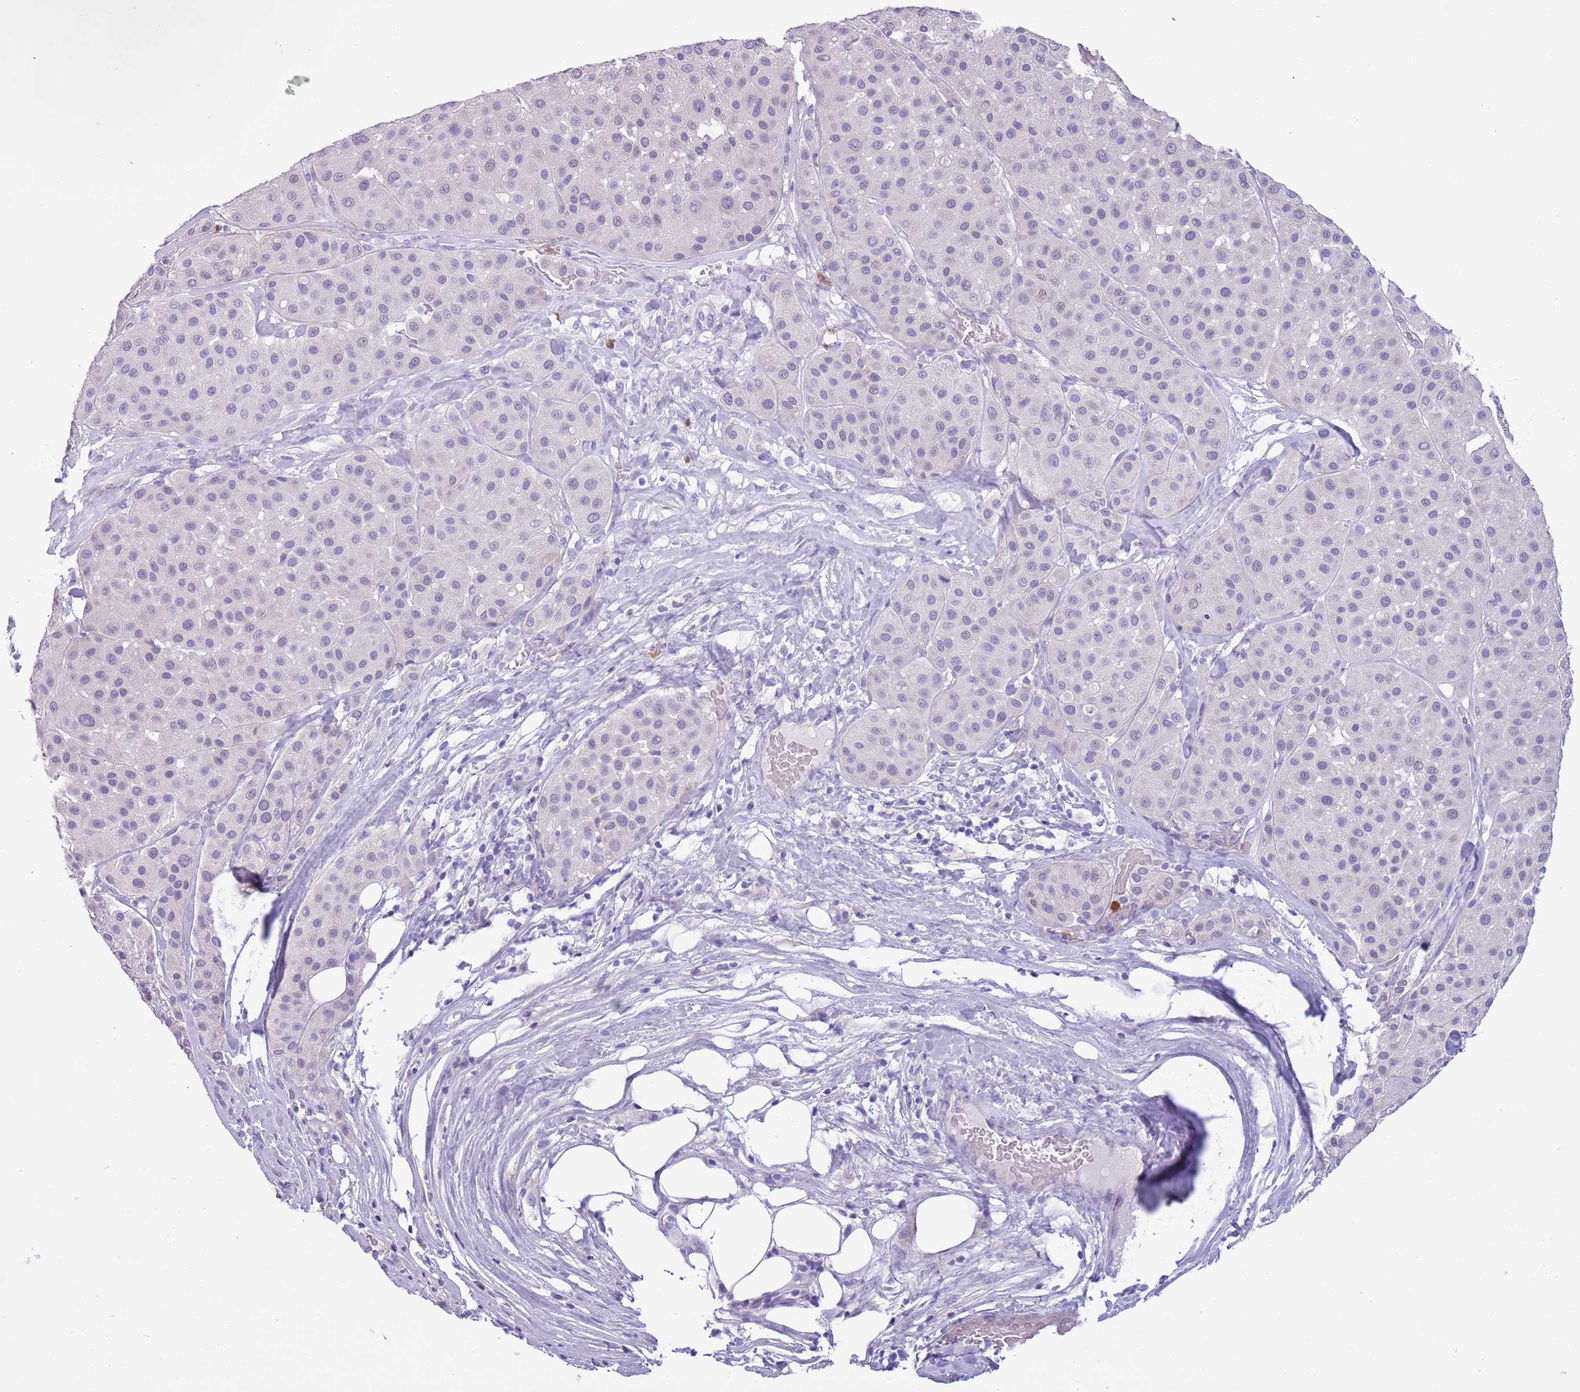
{"staining": {"intensity": "negative", "quantity": "none", "location": "none"}, "tissue": "melanoma", "cell_type": "Tumor cells", "image_type": "cancer", "snomed": [{"axis": "morphology", "description": "Malignant melanoma, Metastatic site"}, {"axis": "topography", "description": "Smooth muscle"}], "caption": "DAB (3,3'-diaminobenzidine) immunohistochemical staining of human melanoma exhibits no significant staining in tumor cells. The staining was performed using DAB to visualize the protein expression in brown, while the nuclei were stained in blue with hematoxylin (Magnification: 20x).", "gene": "OR6M1", "patient": {"sex": "male", "age": 41}}